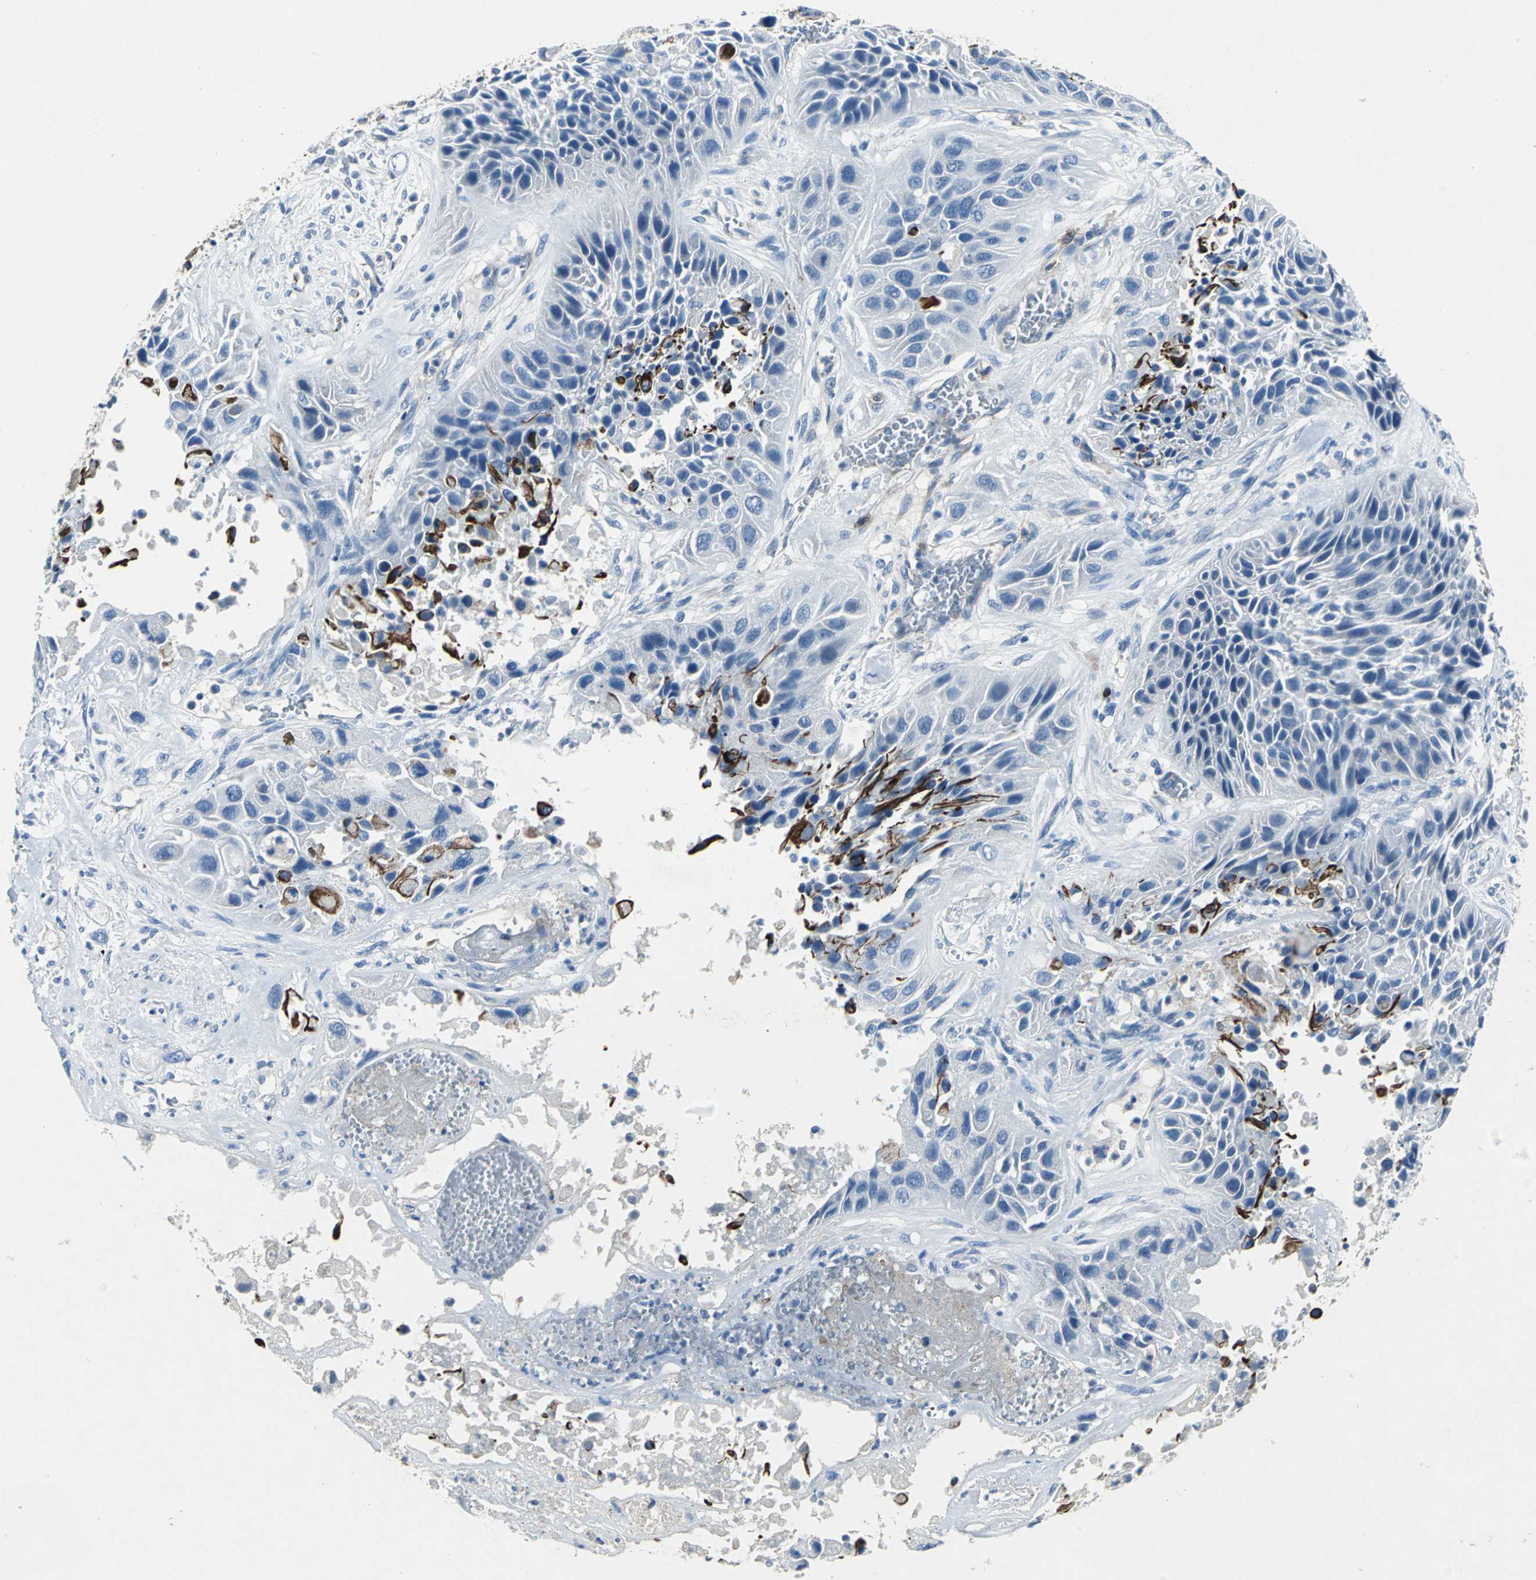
{"staining": {"intensity": "negative", "quantity": "none", "location": "none"}, "tissue": "lung cancer", "cell_type": "Tumor cells", "image_type": "cancer", "snomed": [{"axis": "morphology", "description": "Squamous cell carcinoma, NOS"}, {"axis": "topography", "description": "Lung"}], "caption": "IHC image of neoplastic tissue: human squamous cell carcinoma (lung) stained with DAB (3,3'-diaminobenzidine) exhibits no significant protein staining in tumor cells. (Stains: DAB immunohistochemistry with hematoxylin counter stain, Microscopy: brightfield microscopy at high magnification).", "gene": "RPS13", "patient": {"sex": "female", "age": 76}}